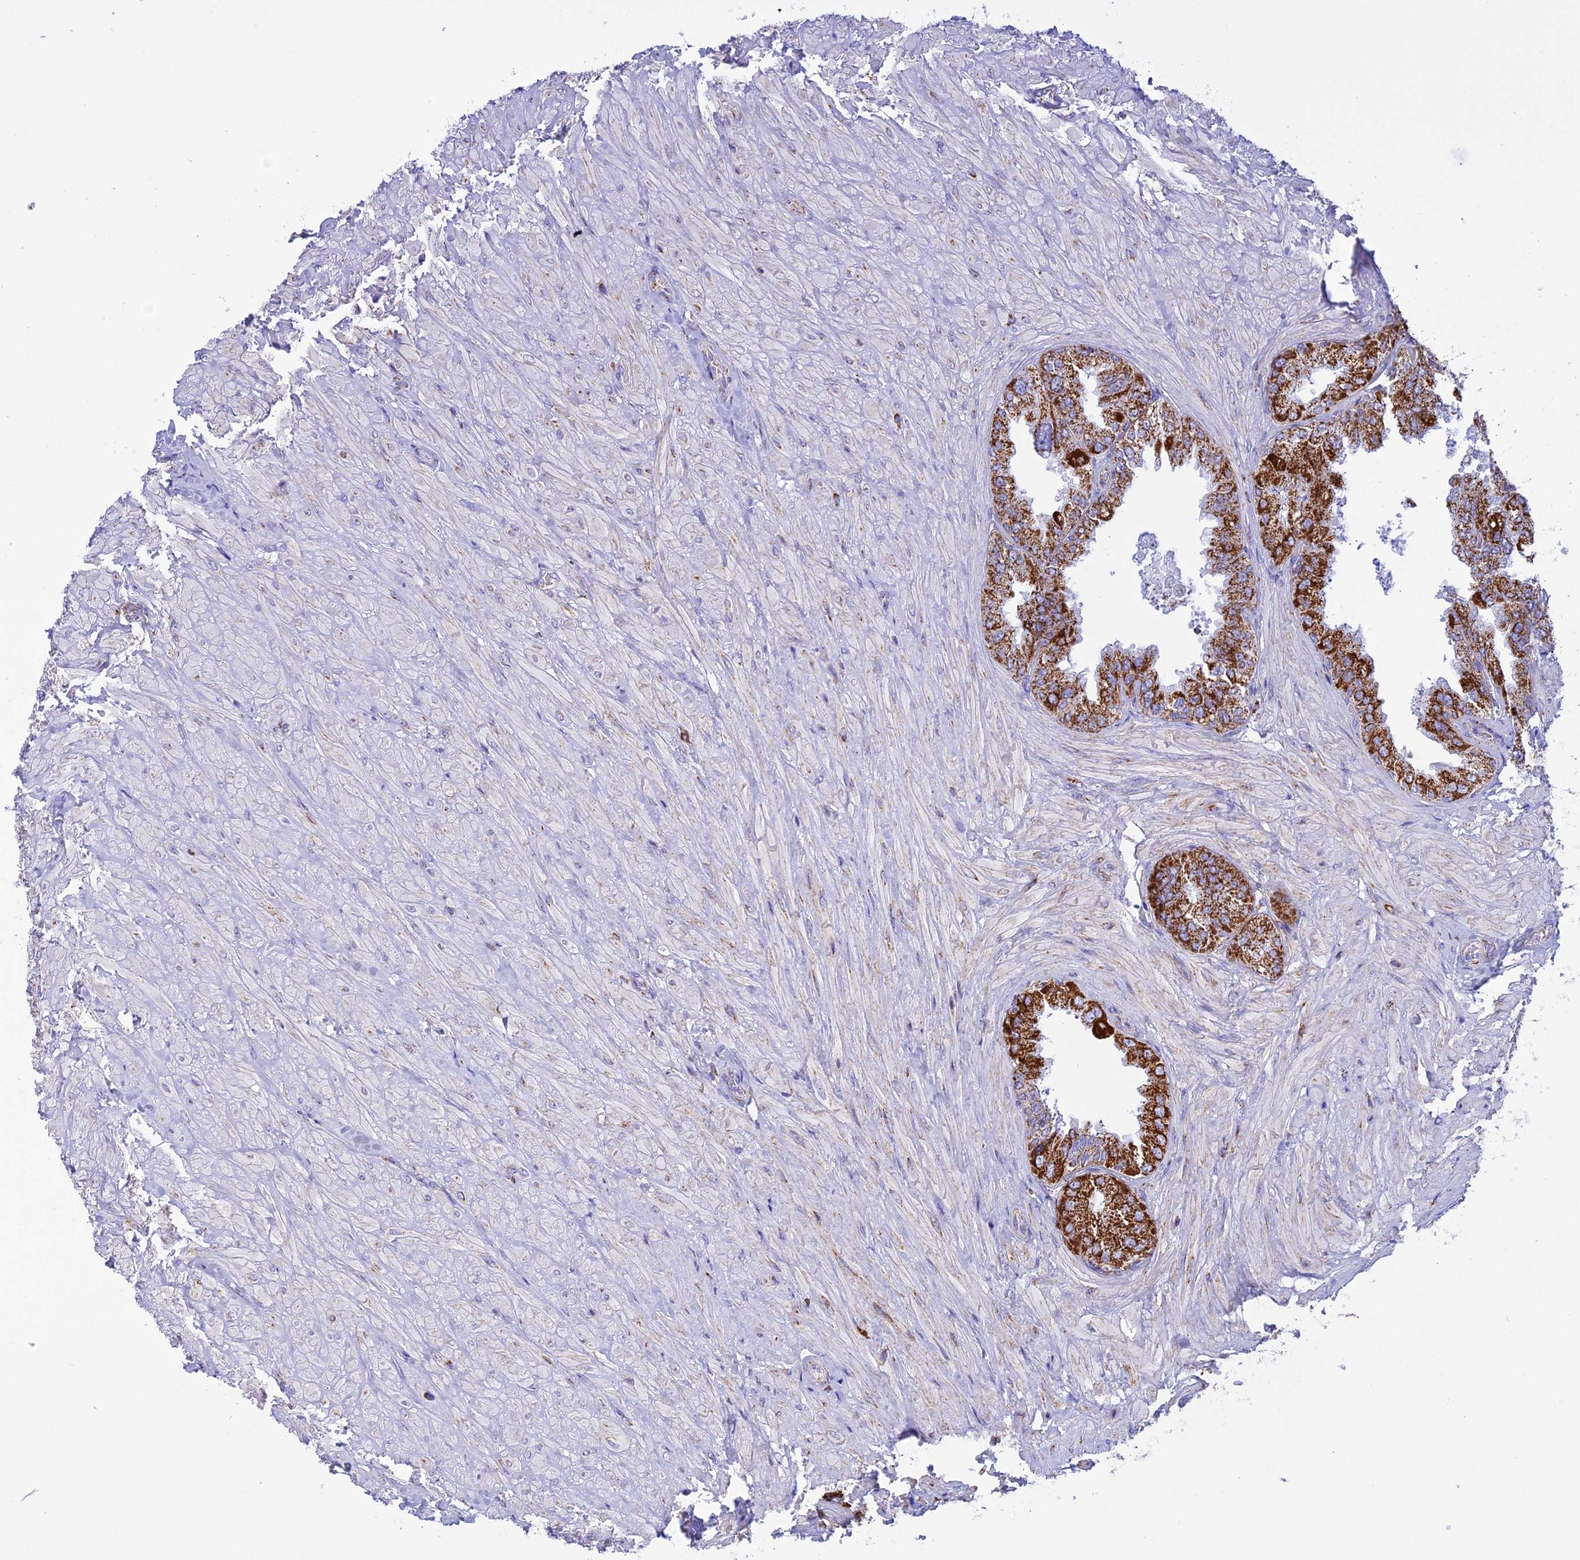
{"staining": {"intensity": "strong", "quantity": ">75%", "location": "cytoplasmic/membranous"}, "tissue": "seminal vesicle", "cell_type": "Glandular cells", "image_type": "normal", "snomed": [{"axis": "morphology", "description": "Normal tissue, NOS"}, {"axis": "topography", "description": "Seminal veicle"}, {"axis": "topography", "description": "Peripheral nerve tissue"}], "caption": "Immunohistochemical staining of benign human seminal vesicle exhibits >75% levels of strong cytoplasmic/membranous protein staining in about >75% of glandular cells. The staining was performed using DAB, with brown indicating positive protein expression. Nuclei are stained blue with hematoxylin.", "gene": "KCNG1", "patient": {"sex": "male", "age": 63}}